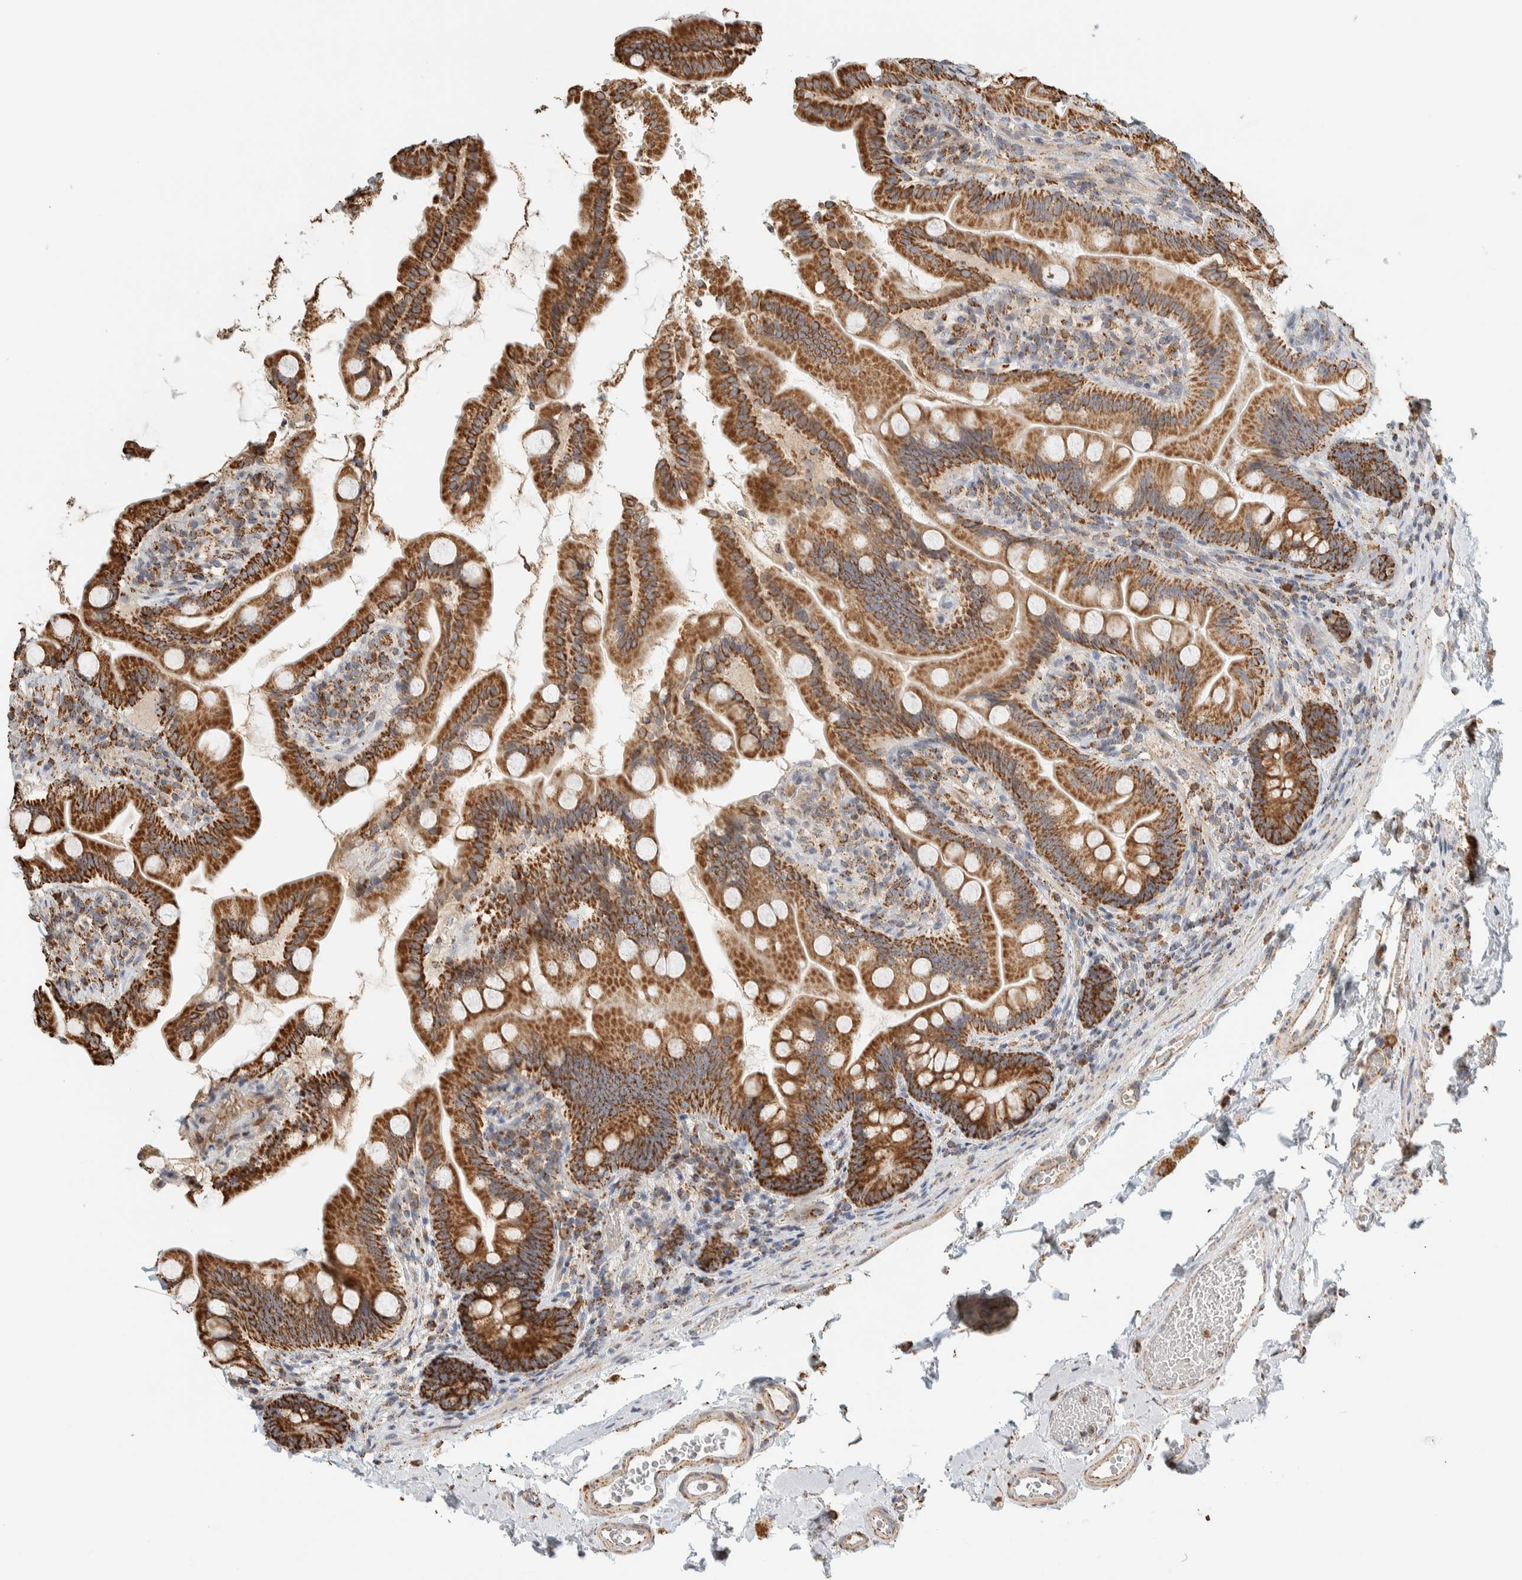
{"staining": {"intensity": "strong", "quantity": ">75%", "location": "cytoplasmic/membranous"}, "tissue": "small intestine", "cell_type": "Glandular cells", "image_type": "normal", "snomed": [{"axis": "morphology", "description": "Normal tissue, NOS"}, {"axis": "topography", "description": "Small intestine"}], "caption": "Human small intestine stained for a protein (brown) demonstrates strong cytoplasmic/membranous positive staining in about >75% of glandular cells.", "gene": "ZNF454", "patient": {"sex": "female", "age": 56}}